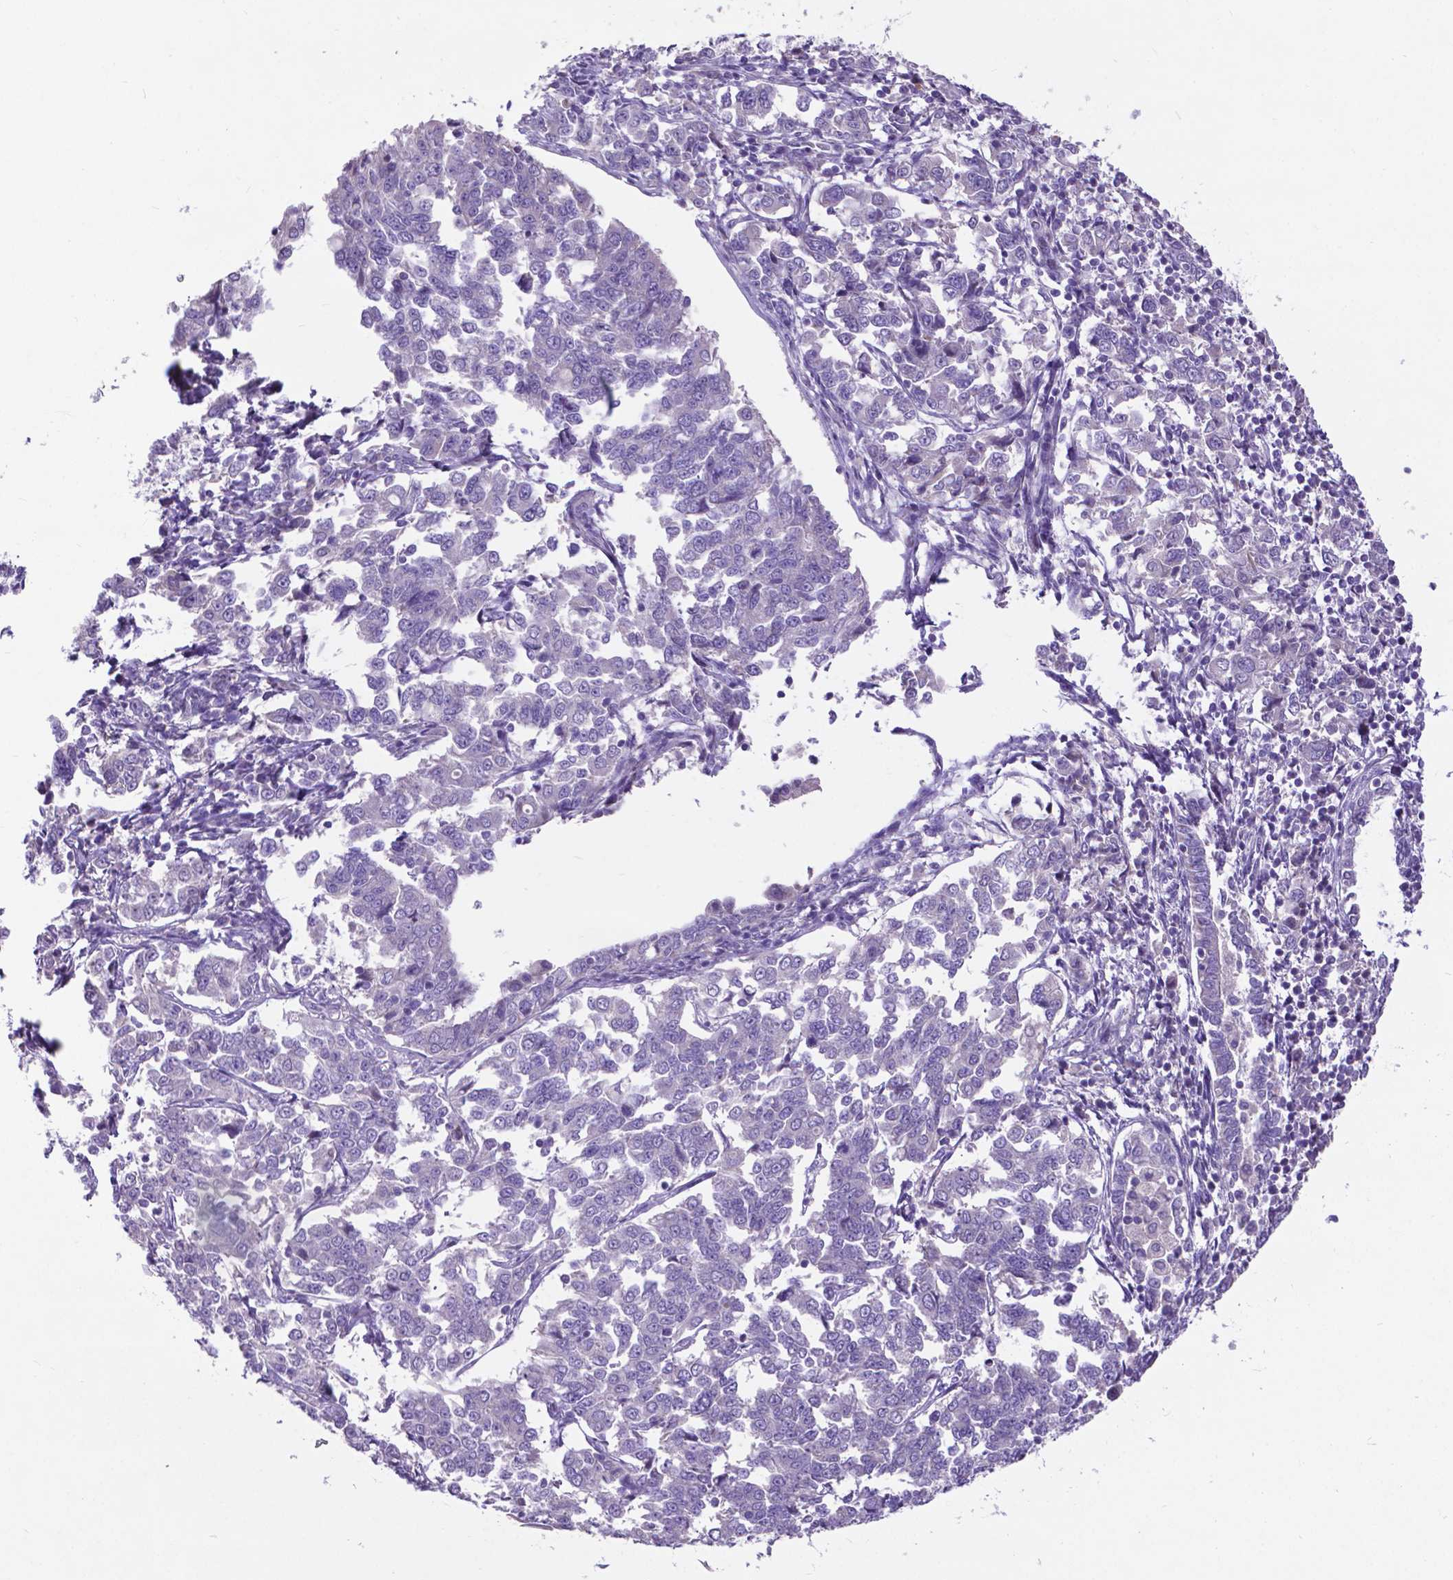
{"staining": {"intensity": "negative", "quantity": "none", "location": "none"}, "tissue": "endometrial cancer", "cell_type": "Tumor cells", "image_type": "cancer", "snomed": [{"axis": "morphology", "description": "Adenocarcinoma, NOS"}, {"axis": "topography", "description": "Endometrium"}], "caption": "DAB (3,3'-diaminobenzidine) immunohistochemical staining of endometrial cancer reveals no significant staining in tumor cells.", "gene": "PFKFB4", "patient": {"sex": "female", "age": 43}}